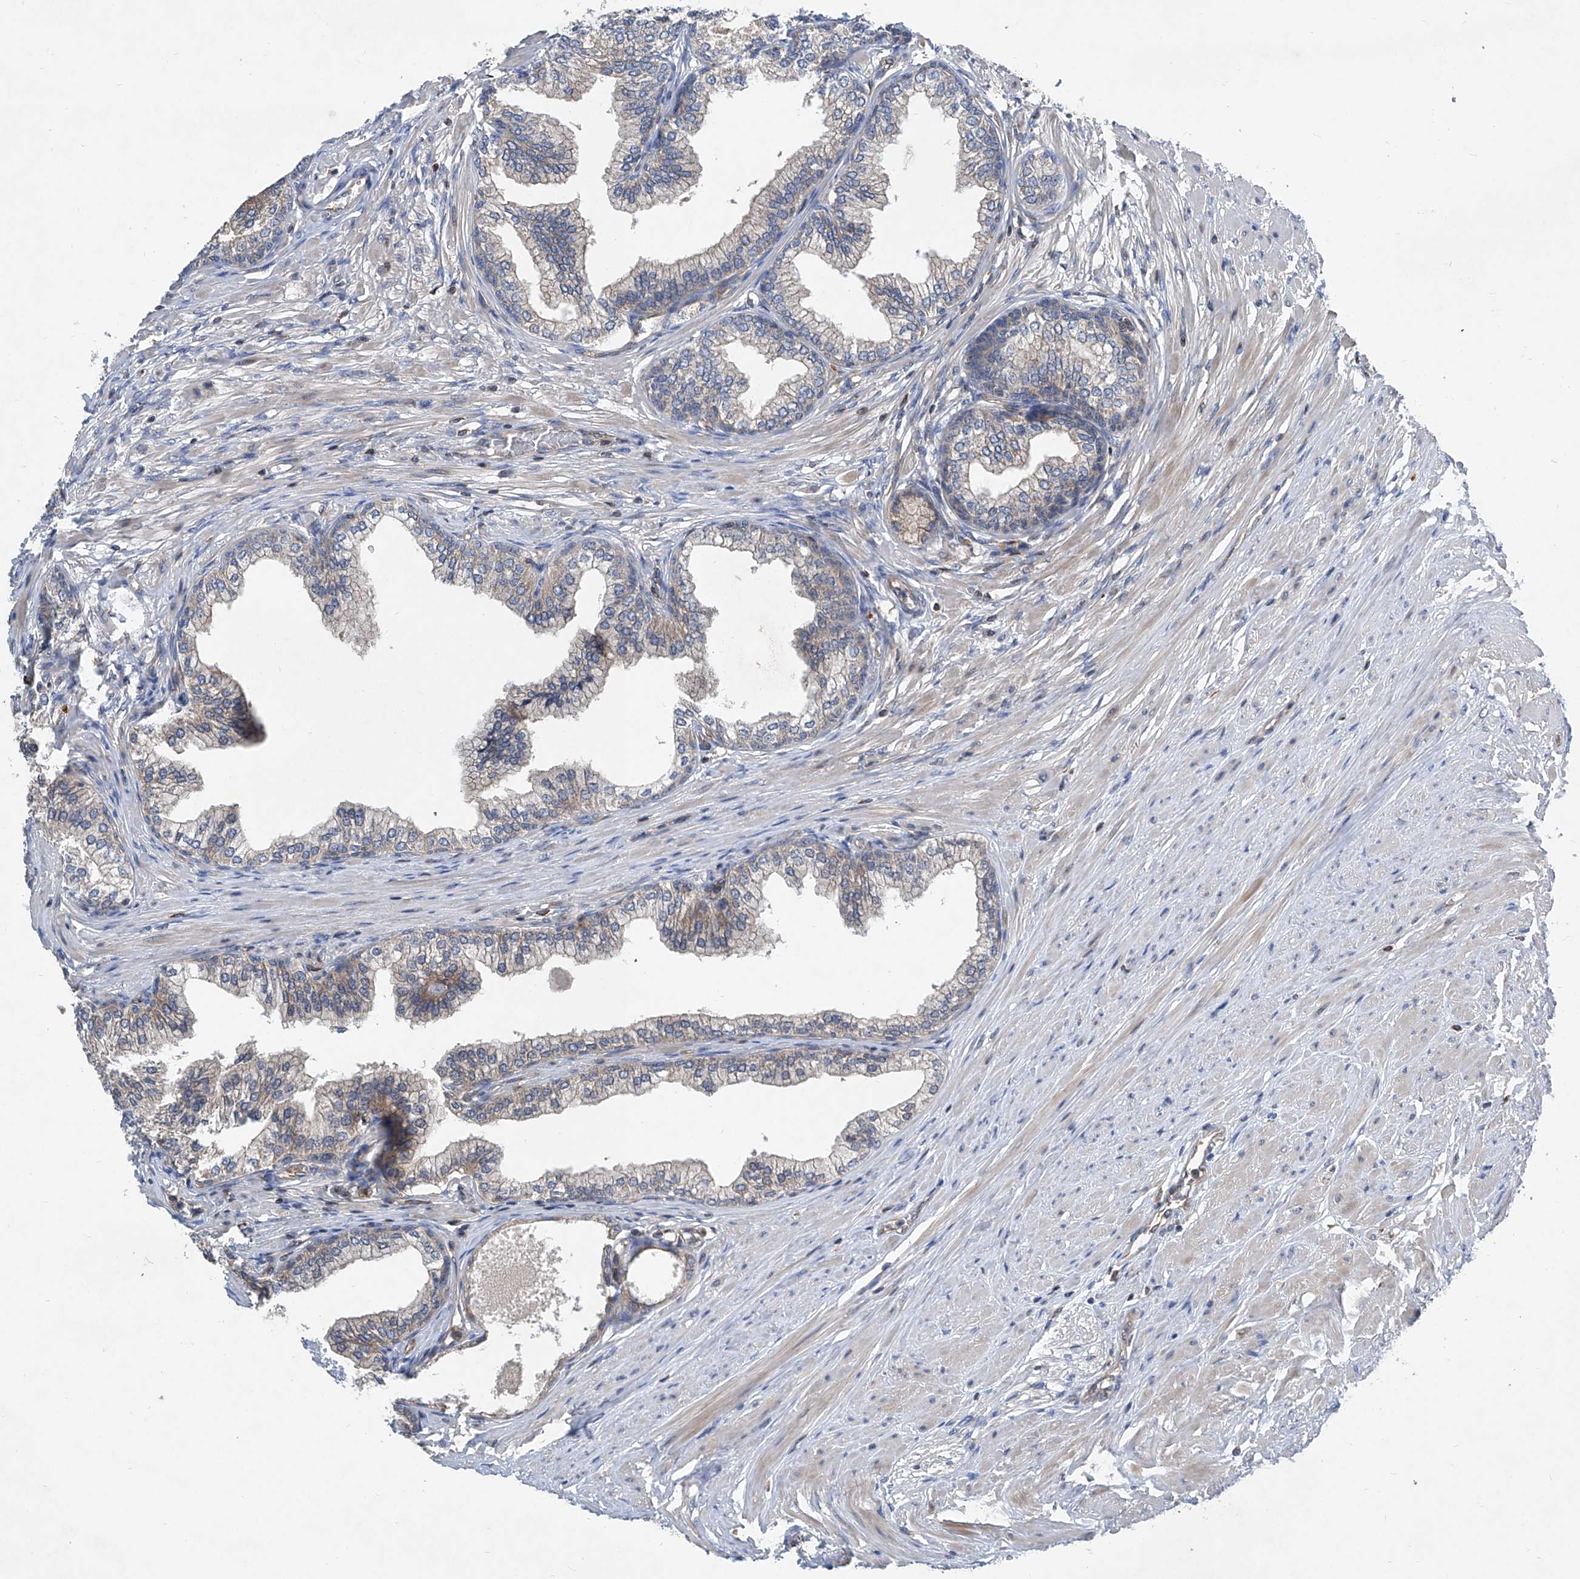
{"staining": {"intensity": "strong", "quantity": "<25%", "location": "cytoplasmic/membranous"}, "tissue": "prostate", "cell_type": "Glandular cells", "image_type": "normal", "snomed": [{"axis": "morphology", "description": "Normal tissue, NOS"}, {"axis": "morphology", "description": "Urothelial carcinoma, Low grade"}, {"axis": "topography", "description": "Urinary bladder"}, {"axis": "topography", "description": "Prostate"}], "caption": "IHC histopathology image of unremarkable prostate stained for a protein (brown), which reveals medium levels of strong cytoplasmic/membranous expression in about <25% of glandular cells.", "gene": "TRIM38", "patient": {"sex": "male", "age": 60}}